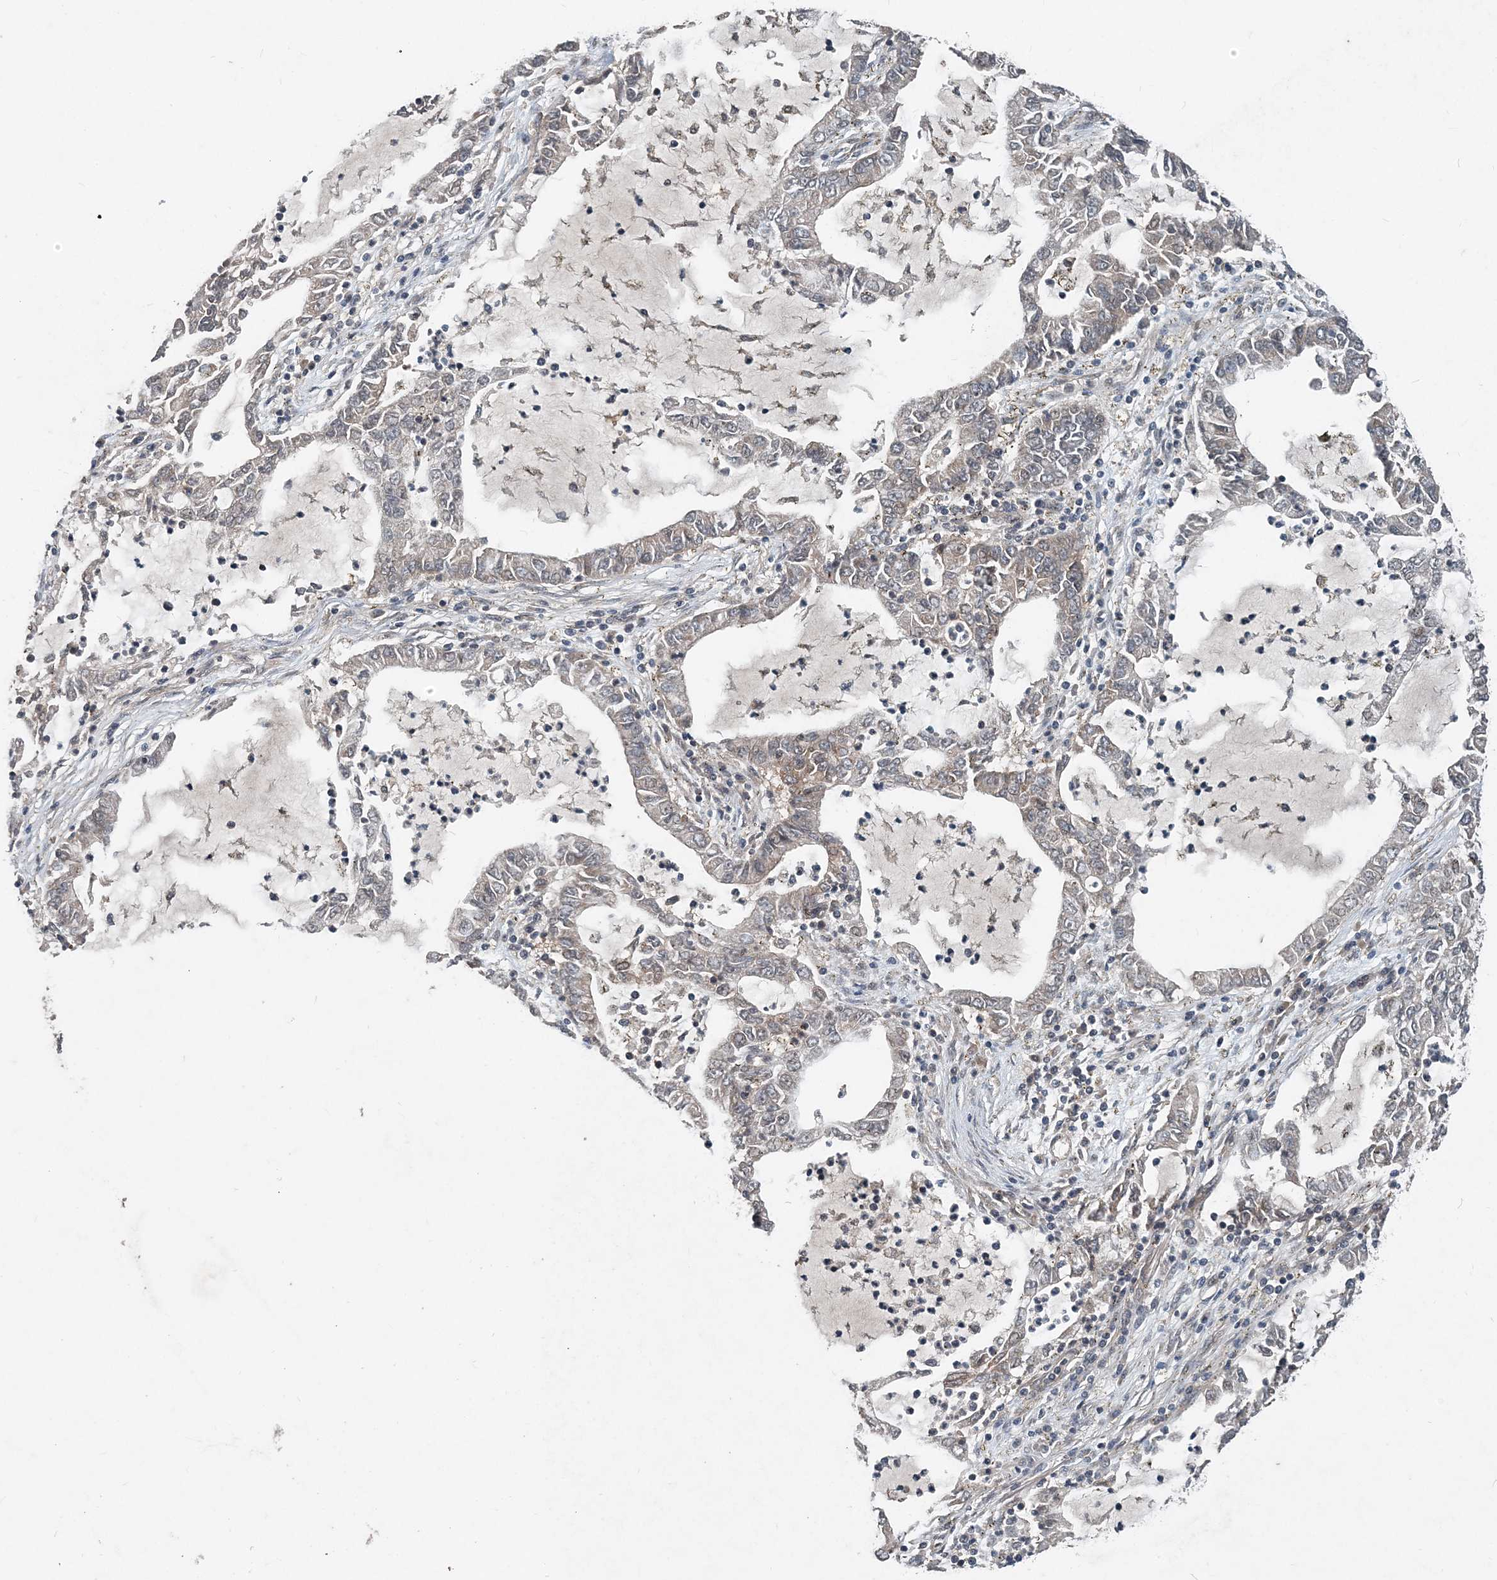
{"staining": {"intensity": "negative", "quantity": "none", "location": "none"}, "tissue": "lung cancer", "cell_type": "Tumor cells", "image_type": "cancer", "snomed": [{"axis": "morphology", "description": "Adenocarcinoma, NOS"}, {"axis": "topography", "description": "Lung"}], "caption": "Immunohistochemical staining of human adenocarcinoma (lung) shows no significant positivity in tumor cells.", "gene": "SMPD3", "patient": {"sex": "female", "age": 51}}